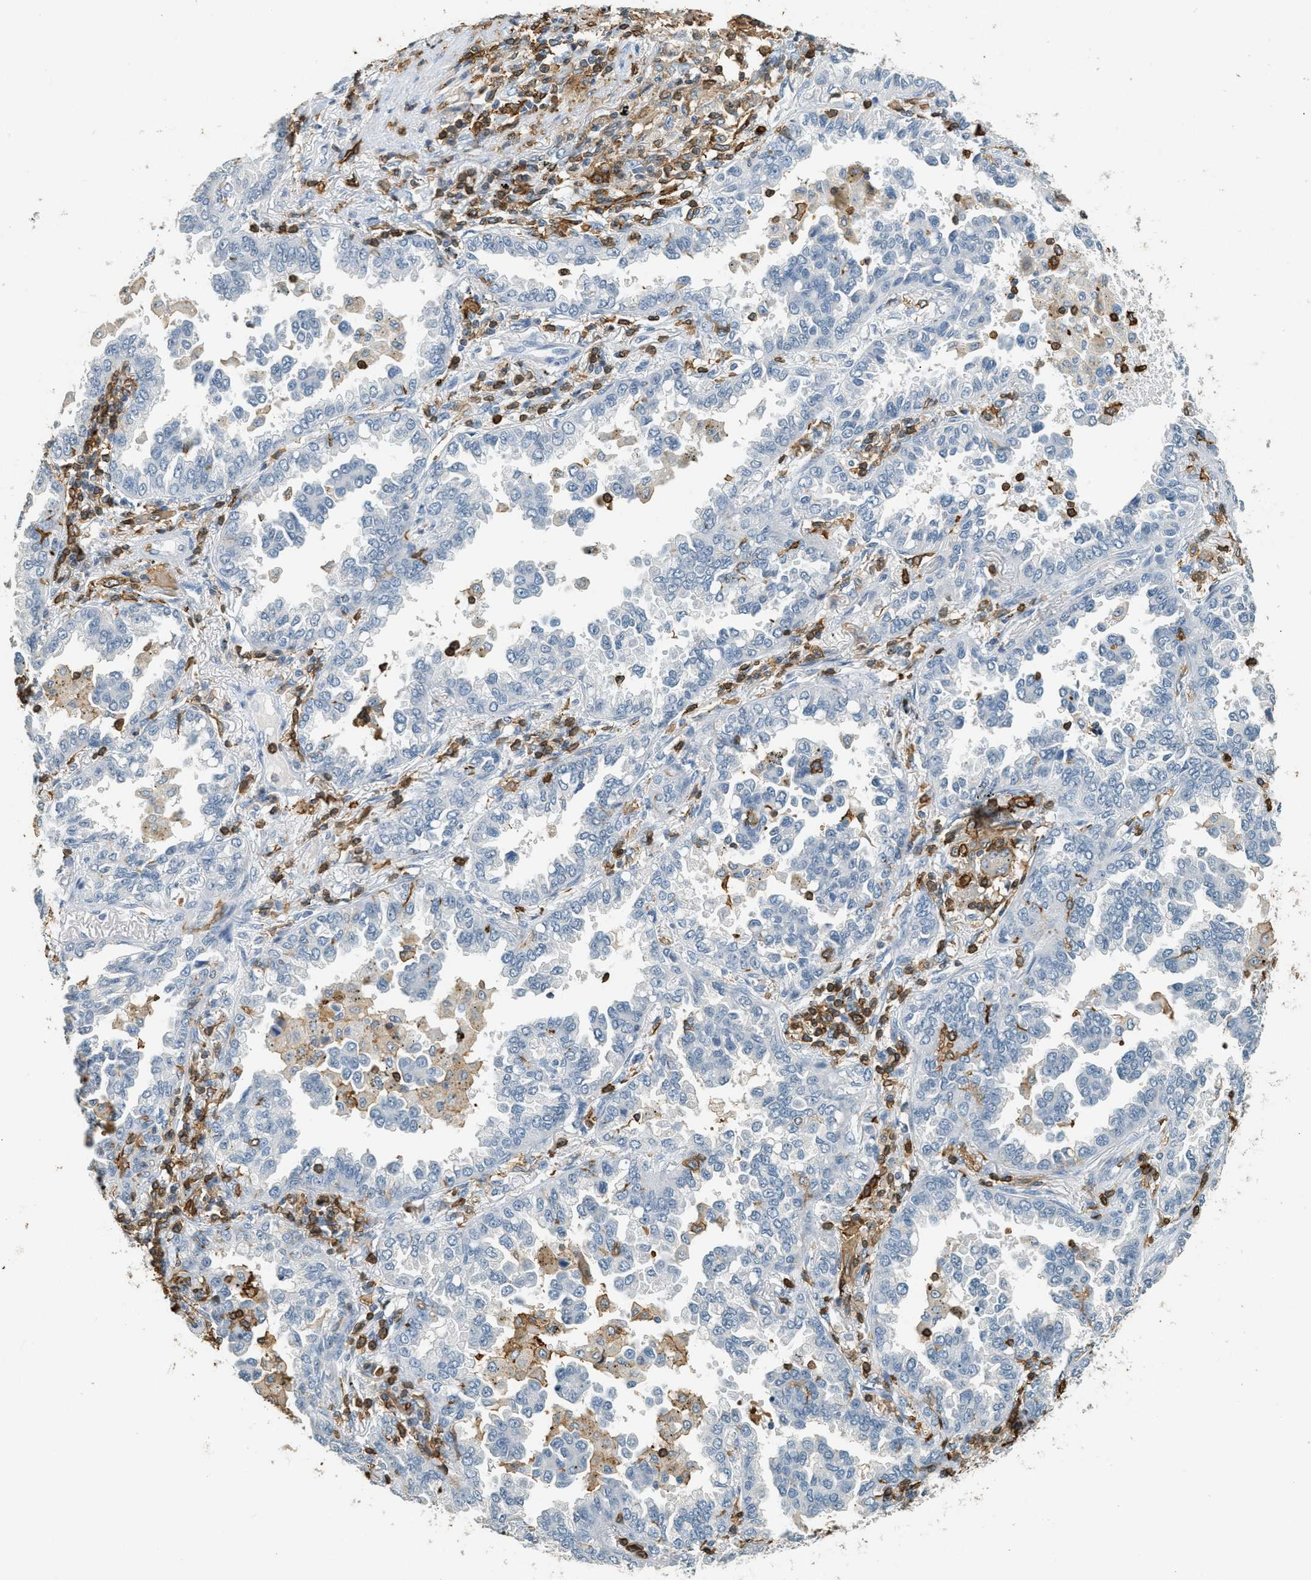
{"staining": {"intensity": "negative", "quantity": "none", "location": "none"}, "tissue": "lung cancer", "cell_type": "Tumor cells", "image_type": "cancer", "snomed": [{"axis": "morphology", "description": "Normal tissue, NOS"}, {"axis": "morphology", "description": "Adenocarcinoma, NOS"}, {"axis": "topography", "description": "Lung"}], "caption": "A histopathology image of human lung cancer (adenocarcinoma) is negative for staining in tumor cells. Brightfield microscopy of IHC stained with DAB (3,3'-diaminobenzidine) (brown) and hematoxylin (blue), captured at high magnification.", "gene": "LSP1", "patient": {"sex": "male", "age": 59}}